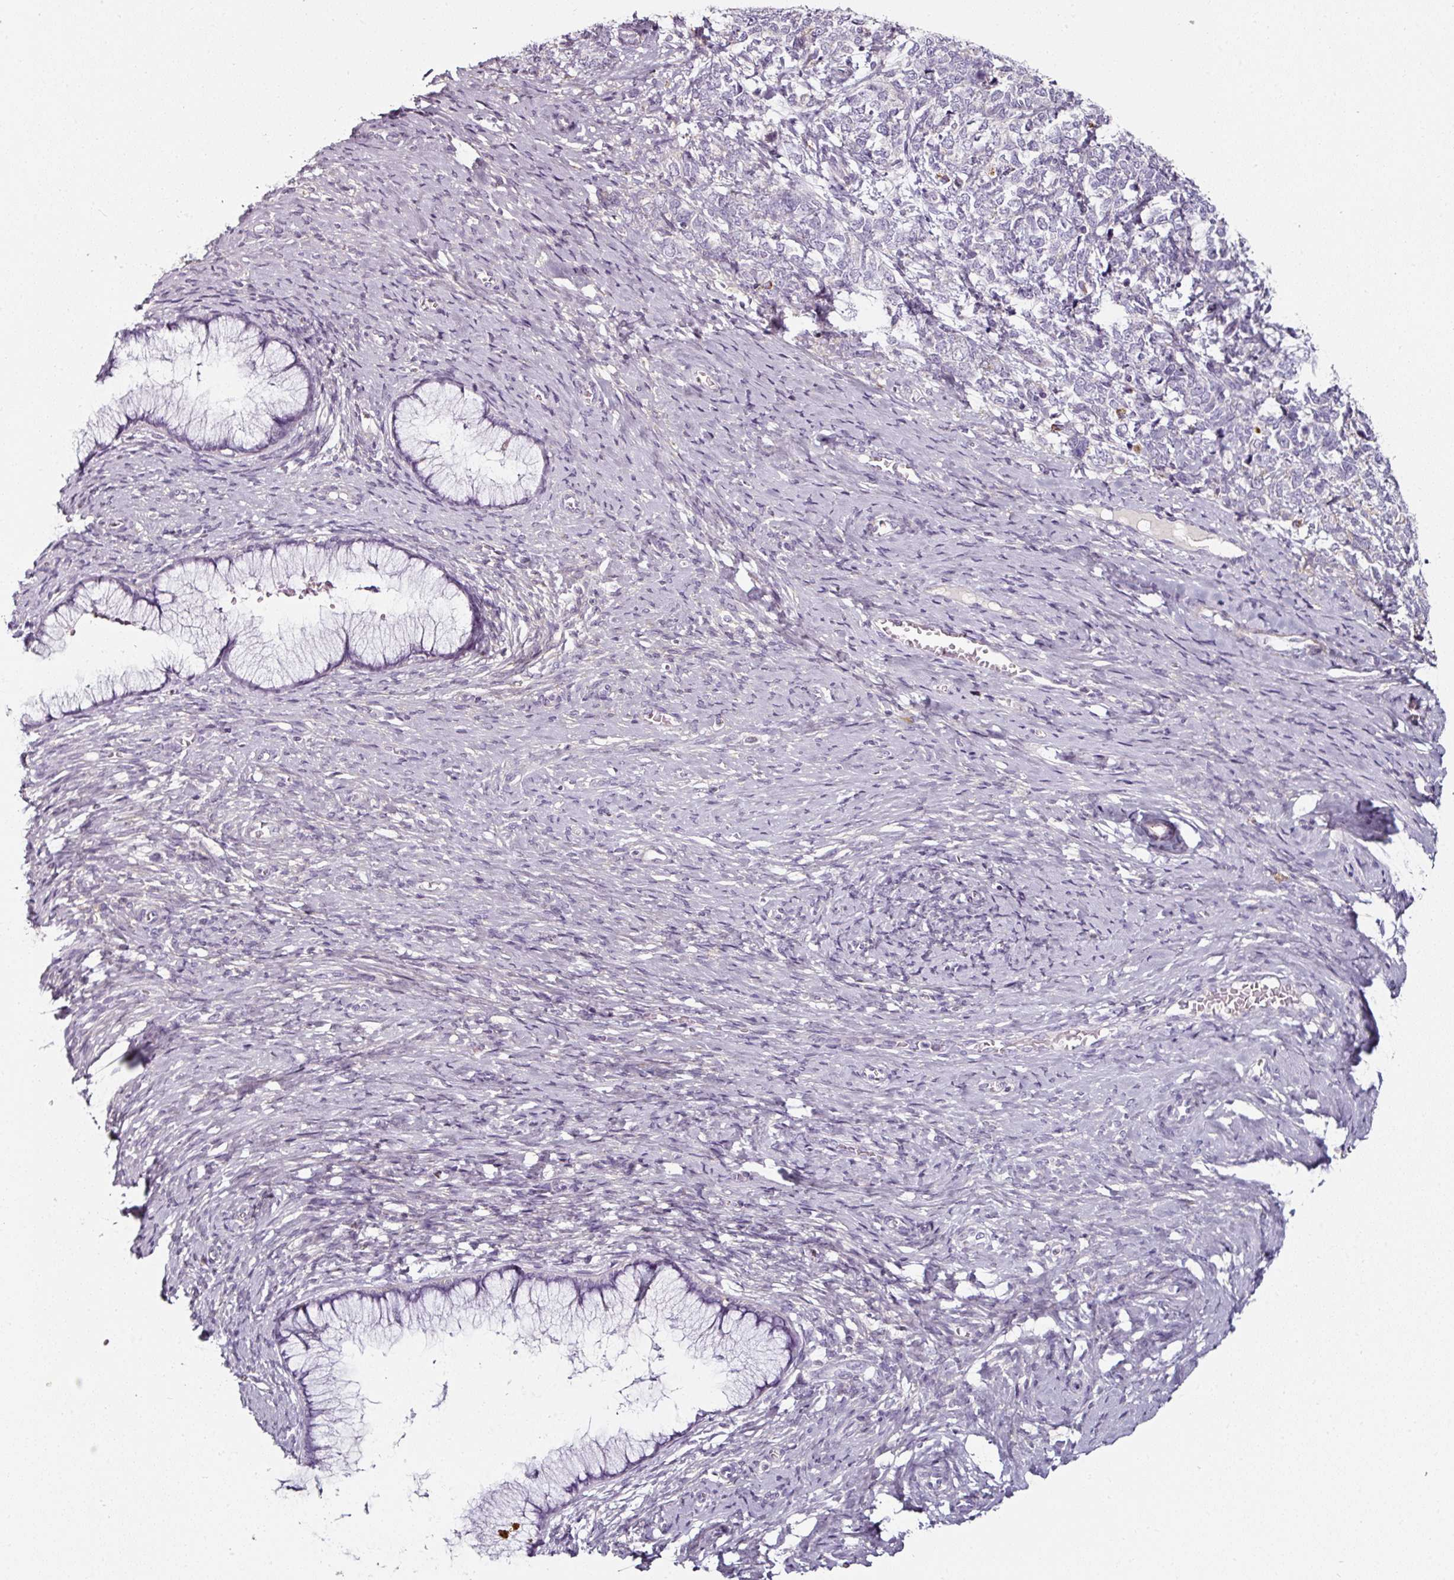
{"staining": {"intensity": "negative", "quantity": "none", "location": "none"}, "tissue": "cervical cancer", "cell_type": "Tumor cells", "image_type": "cancer", "snomed": [{"axis": "morphology", "description": "Squamous cell carcinoma, NOS"}, {"axis": "topography", "description": "Cervix"}], "caption": "DAB immunohistochemical staining of cervical cancer displays no significant expression in tumor cells.", "gene": "CAP2", "patient": {"sex": "female", "age": 63}}